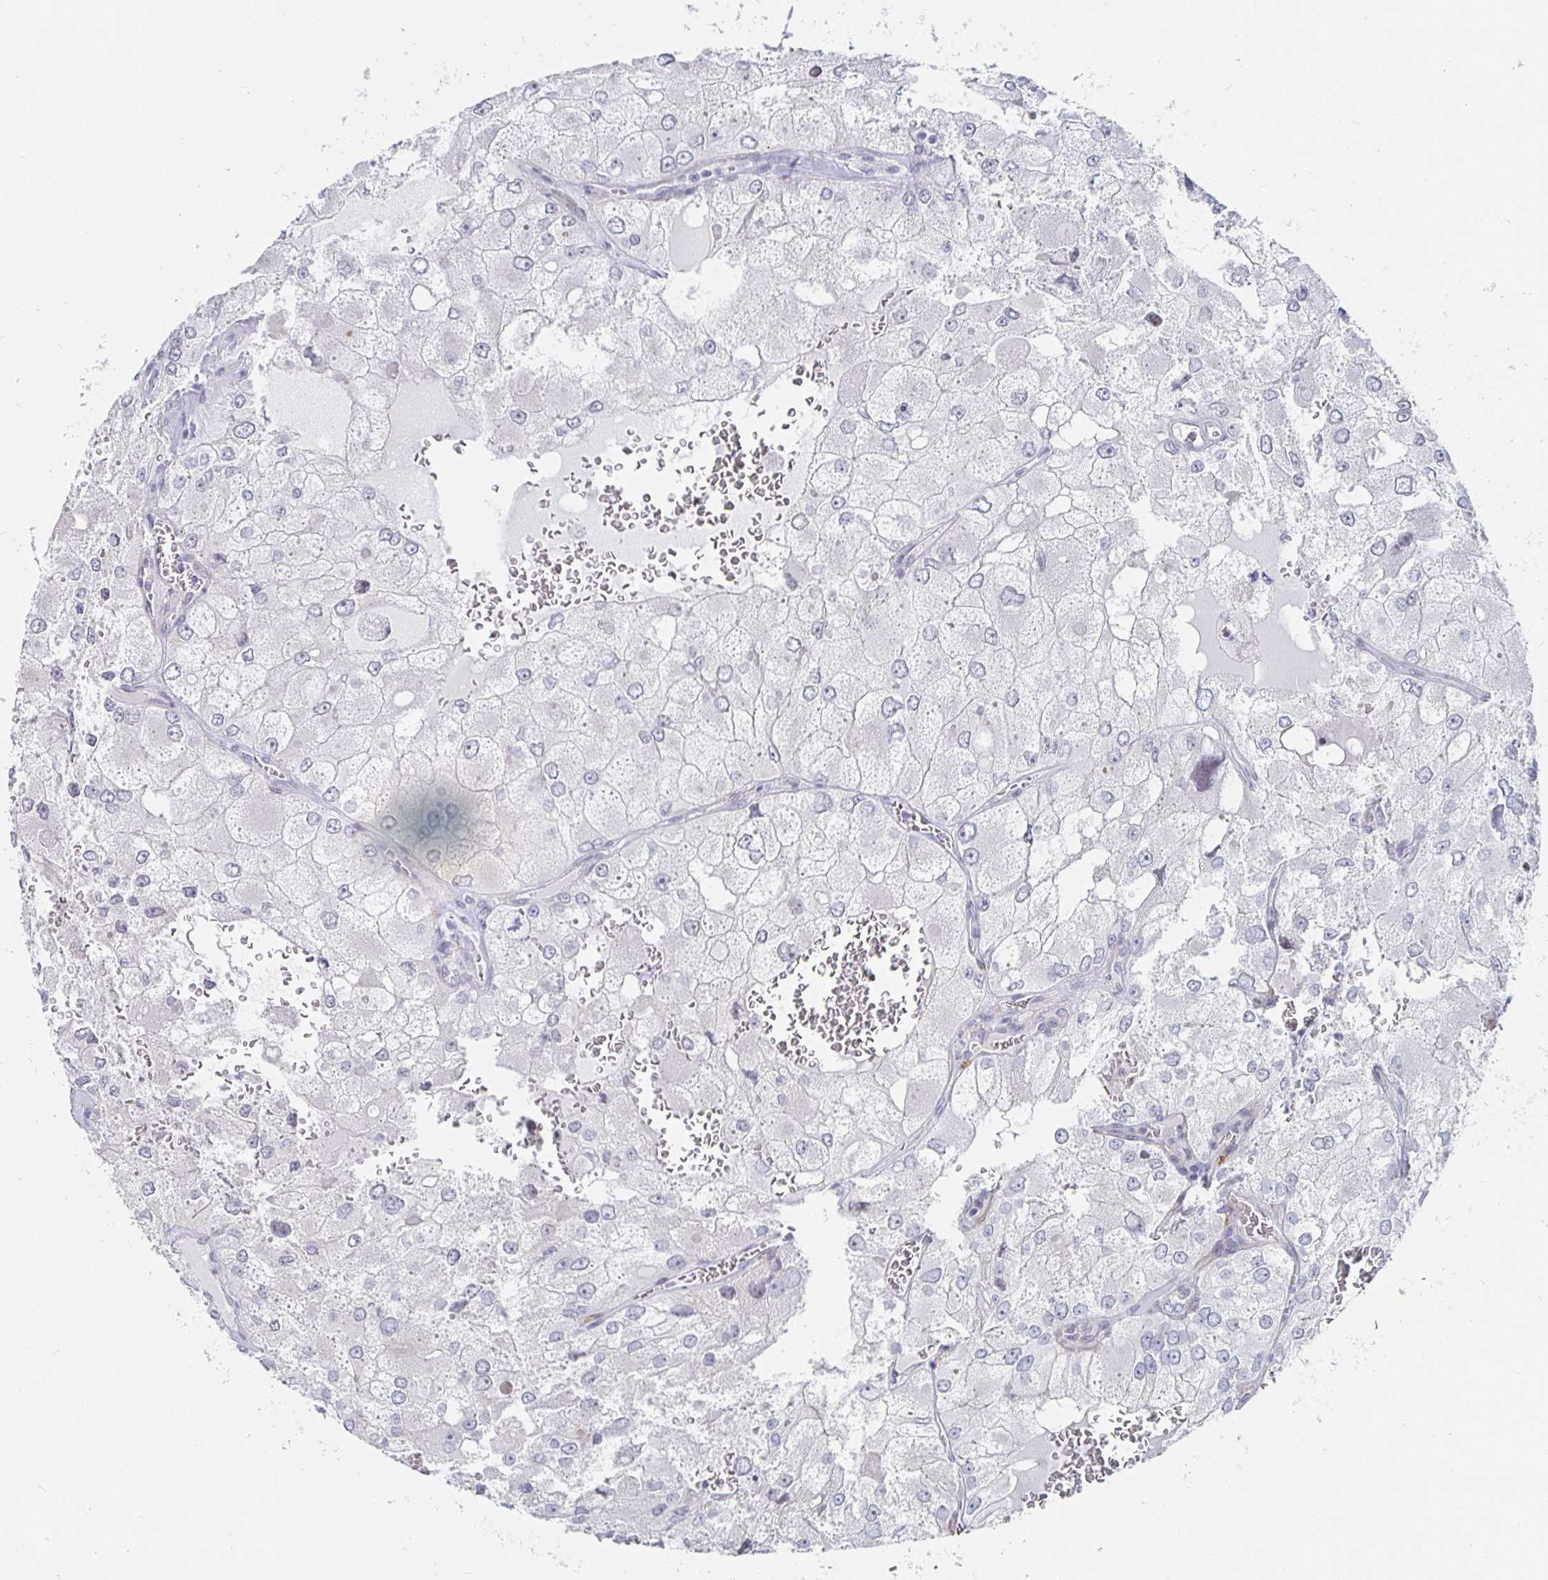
{"staining": {"intensity": "negative", "quantity": "none", "location": "none"}, "tissue": "renal cancer", "cell_type": "Tumor cells", "image_type": "cancer", "snomed": [{"axis": "morphology", "description": "Adenocarcinoma, NOS"}, {"axis": "topography", "description": "Kidney"}], "caption": "A photomicrograph of renal cancer (adenocarcinoma) stained for a protein demonstrates no brown staining in tumor cells.", "gene": "S100G", "patient": {"sex": "female", "age": 70}}